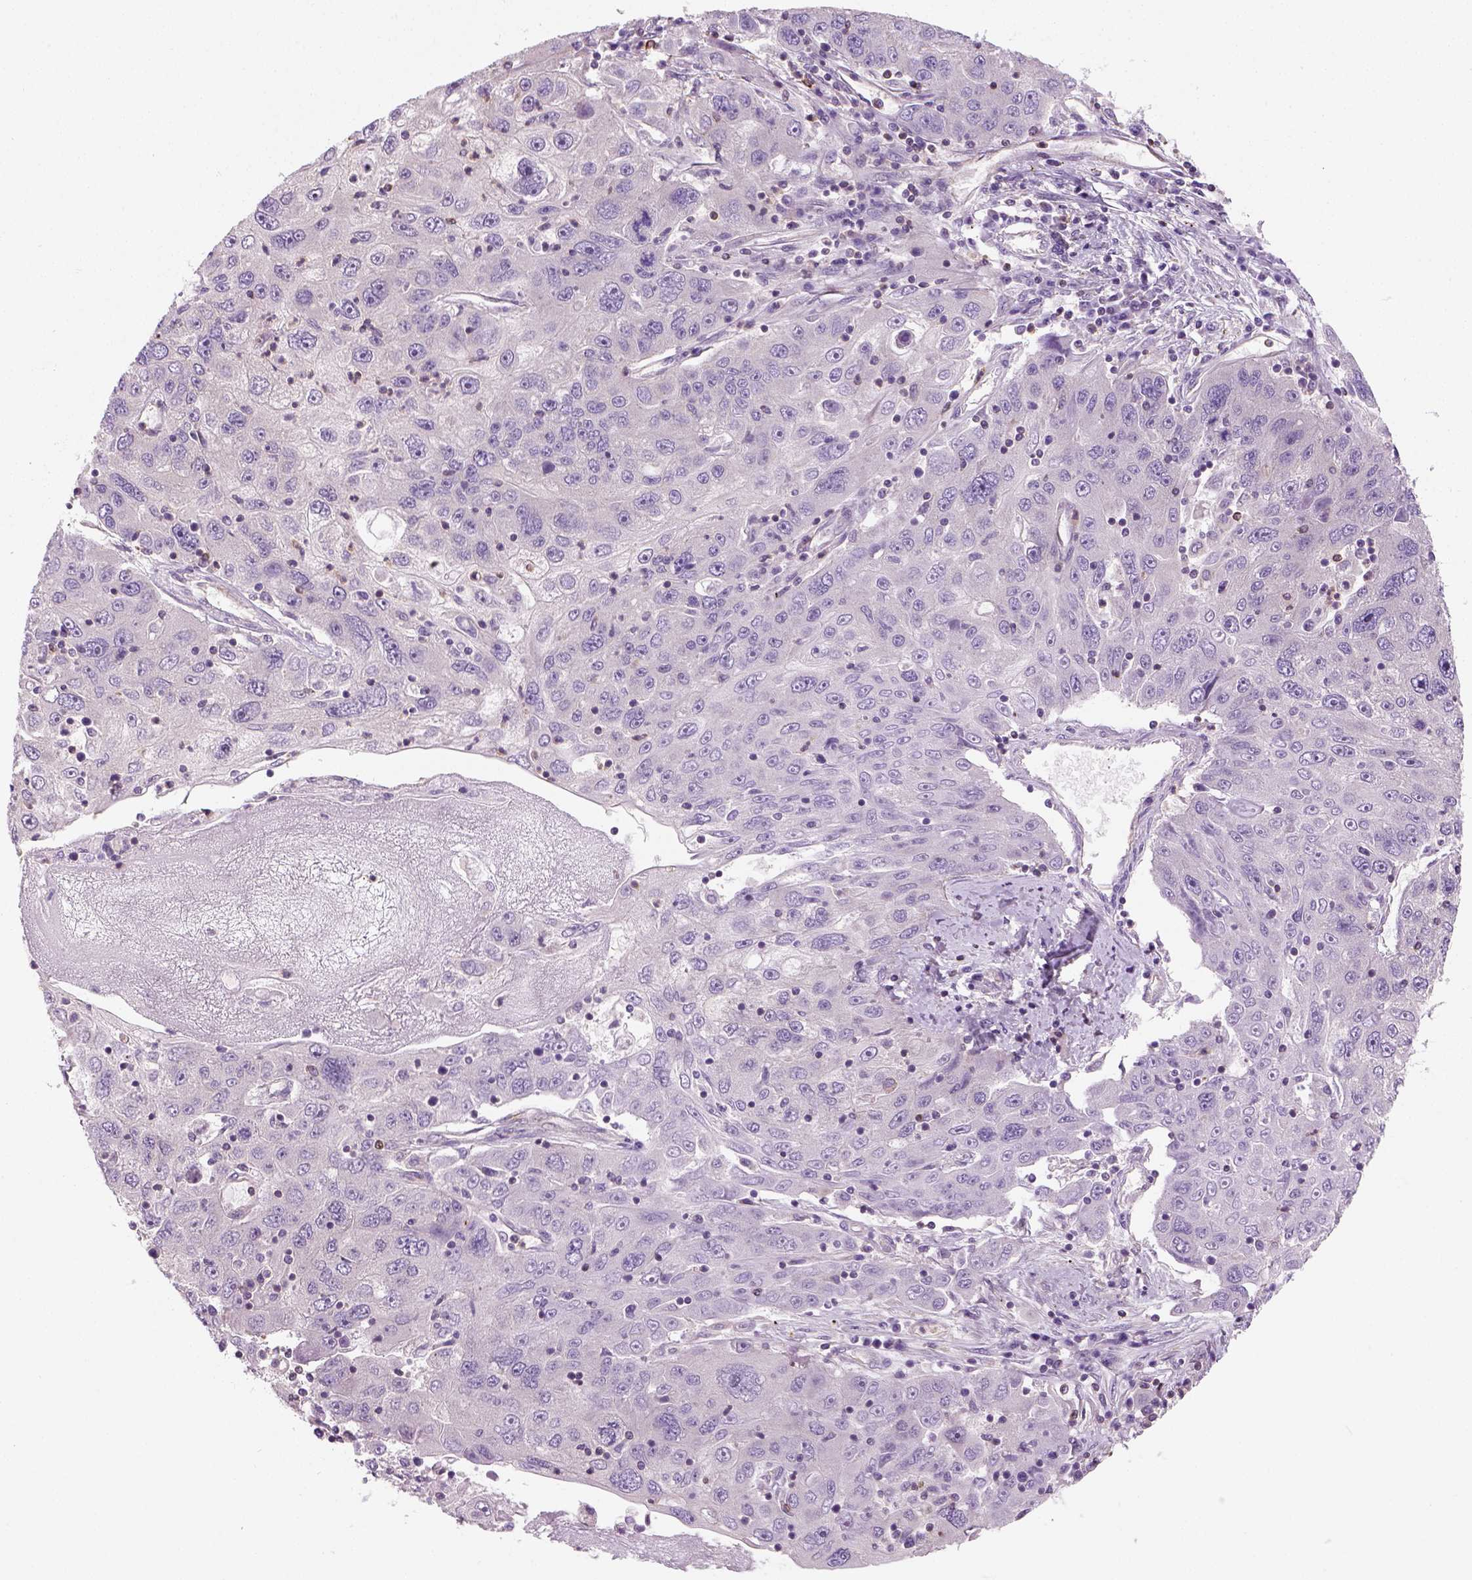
{"staining": {"intensity": "negative", "quantity": "none", "location": "none"}, "tissue": "stomach cancer", "cell_type": "Tumor cells", "image_type": "cancer", "snomed": [{"axis": "morphology", "description": "Adenocarcinoma, NOS"}, {"axis": "topography", "description": "Stomach"}], "caption": "High magnification brightfield microscopy of stomach cancer (adenocarcinoma) stained with DAB (brown) and counterstained with hematoxylin (blue): tumor cells show no significant staining.", "gene": "CRACR2A", "patient": {"sex": "male", "age": 56}}